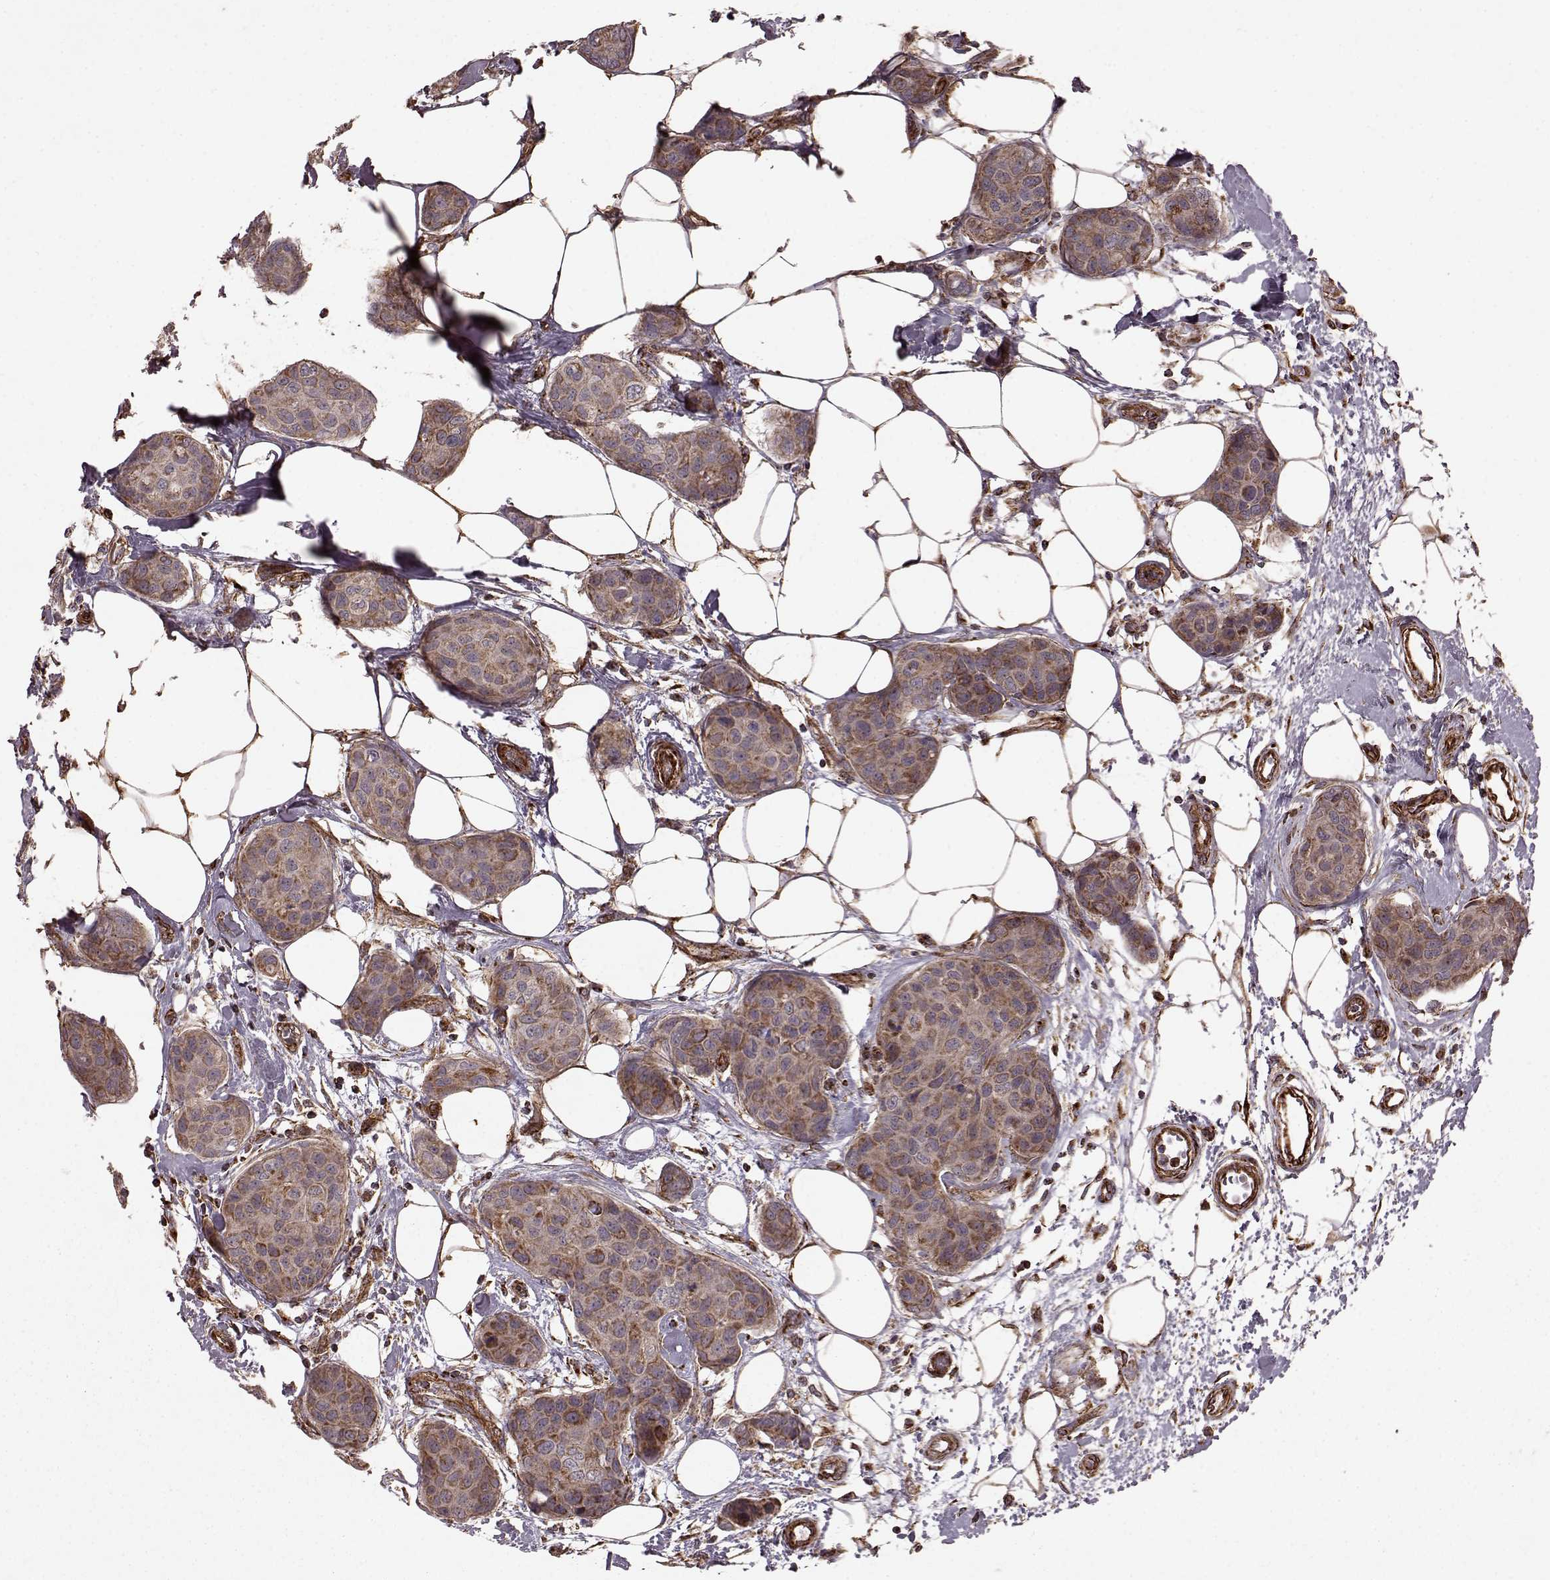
{"staining": {"intensity": "weak", "quantity": ">75%", "location": "cytoplasmic/membranous"}, "tissue": "breast cancer", "cell_type": "Tumor cells", "image_type": "cancer", "snomed": [{"axis": "morphology", "description": "Duct carcinoma"}, {"axis": "topography", "description": "Breast"}], "caption": "Breast cancer (invasive ductal carcinoma) tissue exhibits weak cytoplasmic/membranous expression in approximately >75% of tumor cells (brown staining indicates protein expression, while blue staining denotes nuclei).", "gene": "FXN", "patient": {"sex": "female", "age": 80}}